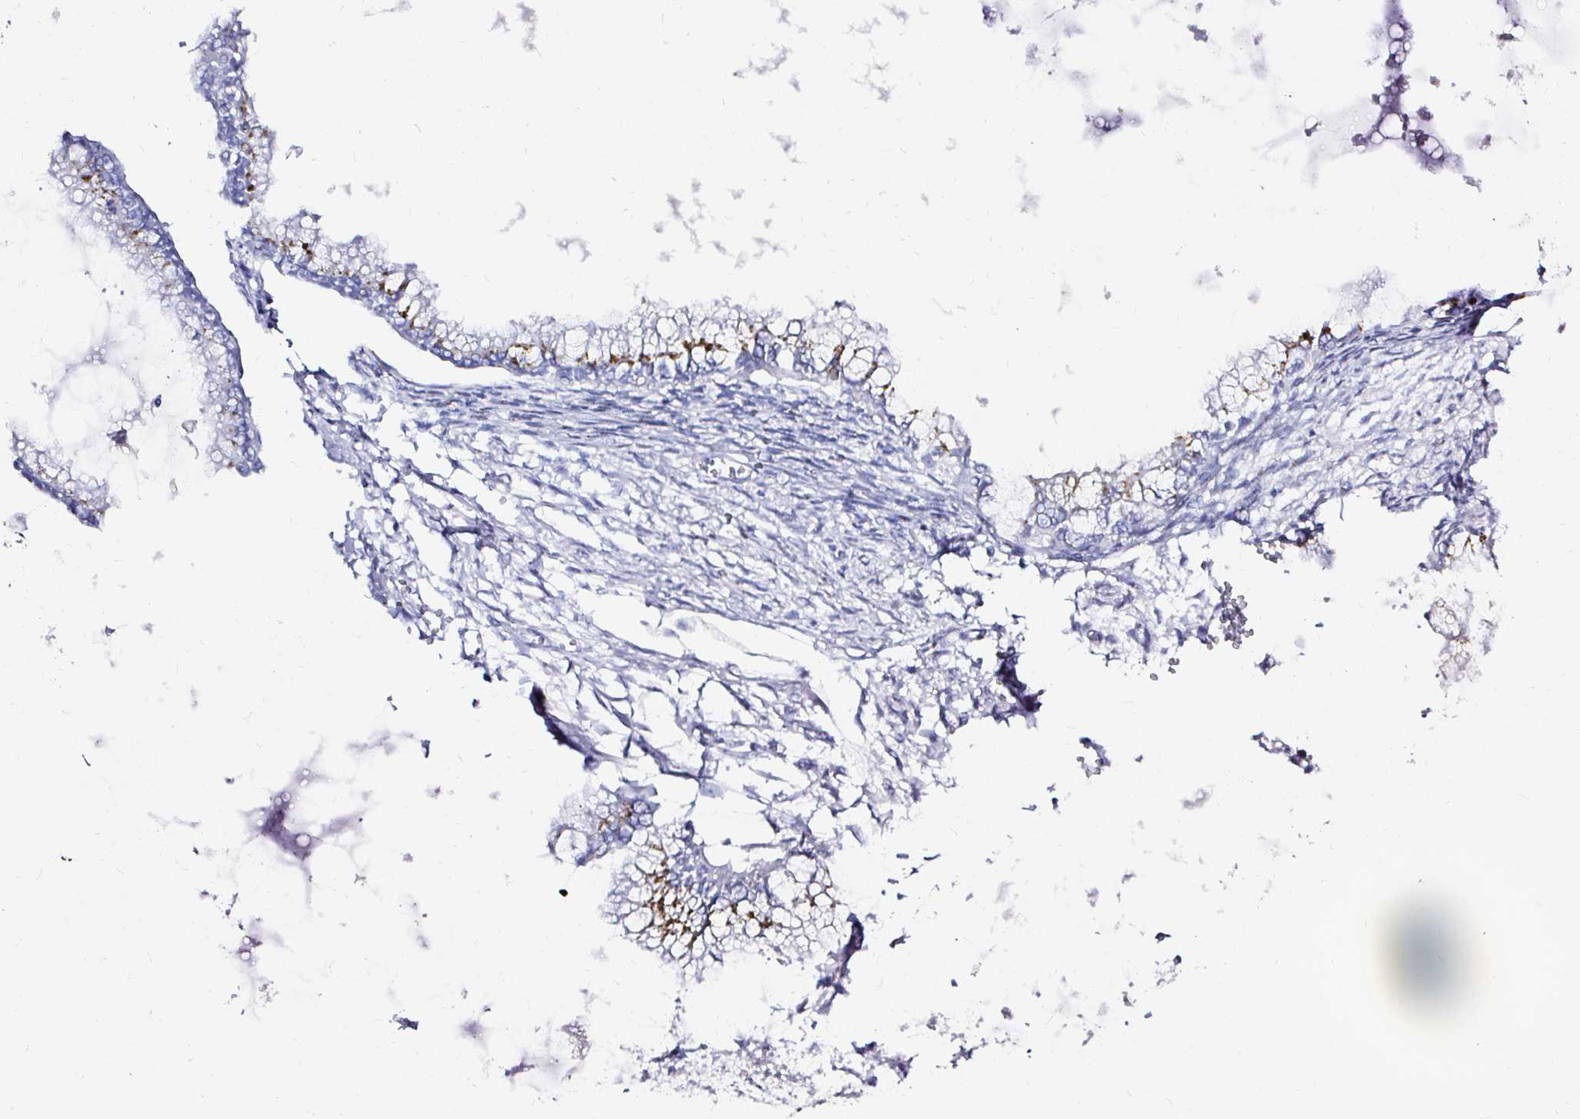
{"staining": {"intensity": "moderate", "quantity": "25%-75%", "location": "cytoplasmic/membranous"}, "tissue": "ovarian cancer", "cell_type": "Tumor cells", "image_type": "cancer", "snomed": [{"axis": "morphology", "description": "Cystadenocarcinoma, mucinous, NOS"}, {"axis": "topography", "description": "Ovary"}], "caption": "DAB immunohistochemical staining of ovarian cancer displays moderate cytoplasmic/membranous protein positivity in approximately 25%-75% of tumor cells.", "gene": "ZNF432", "patient": {"sex": "female", "age": 34}}